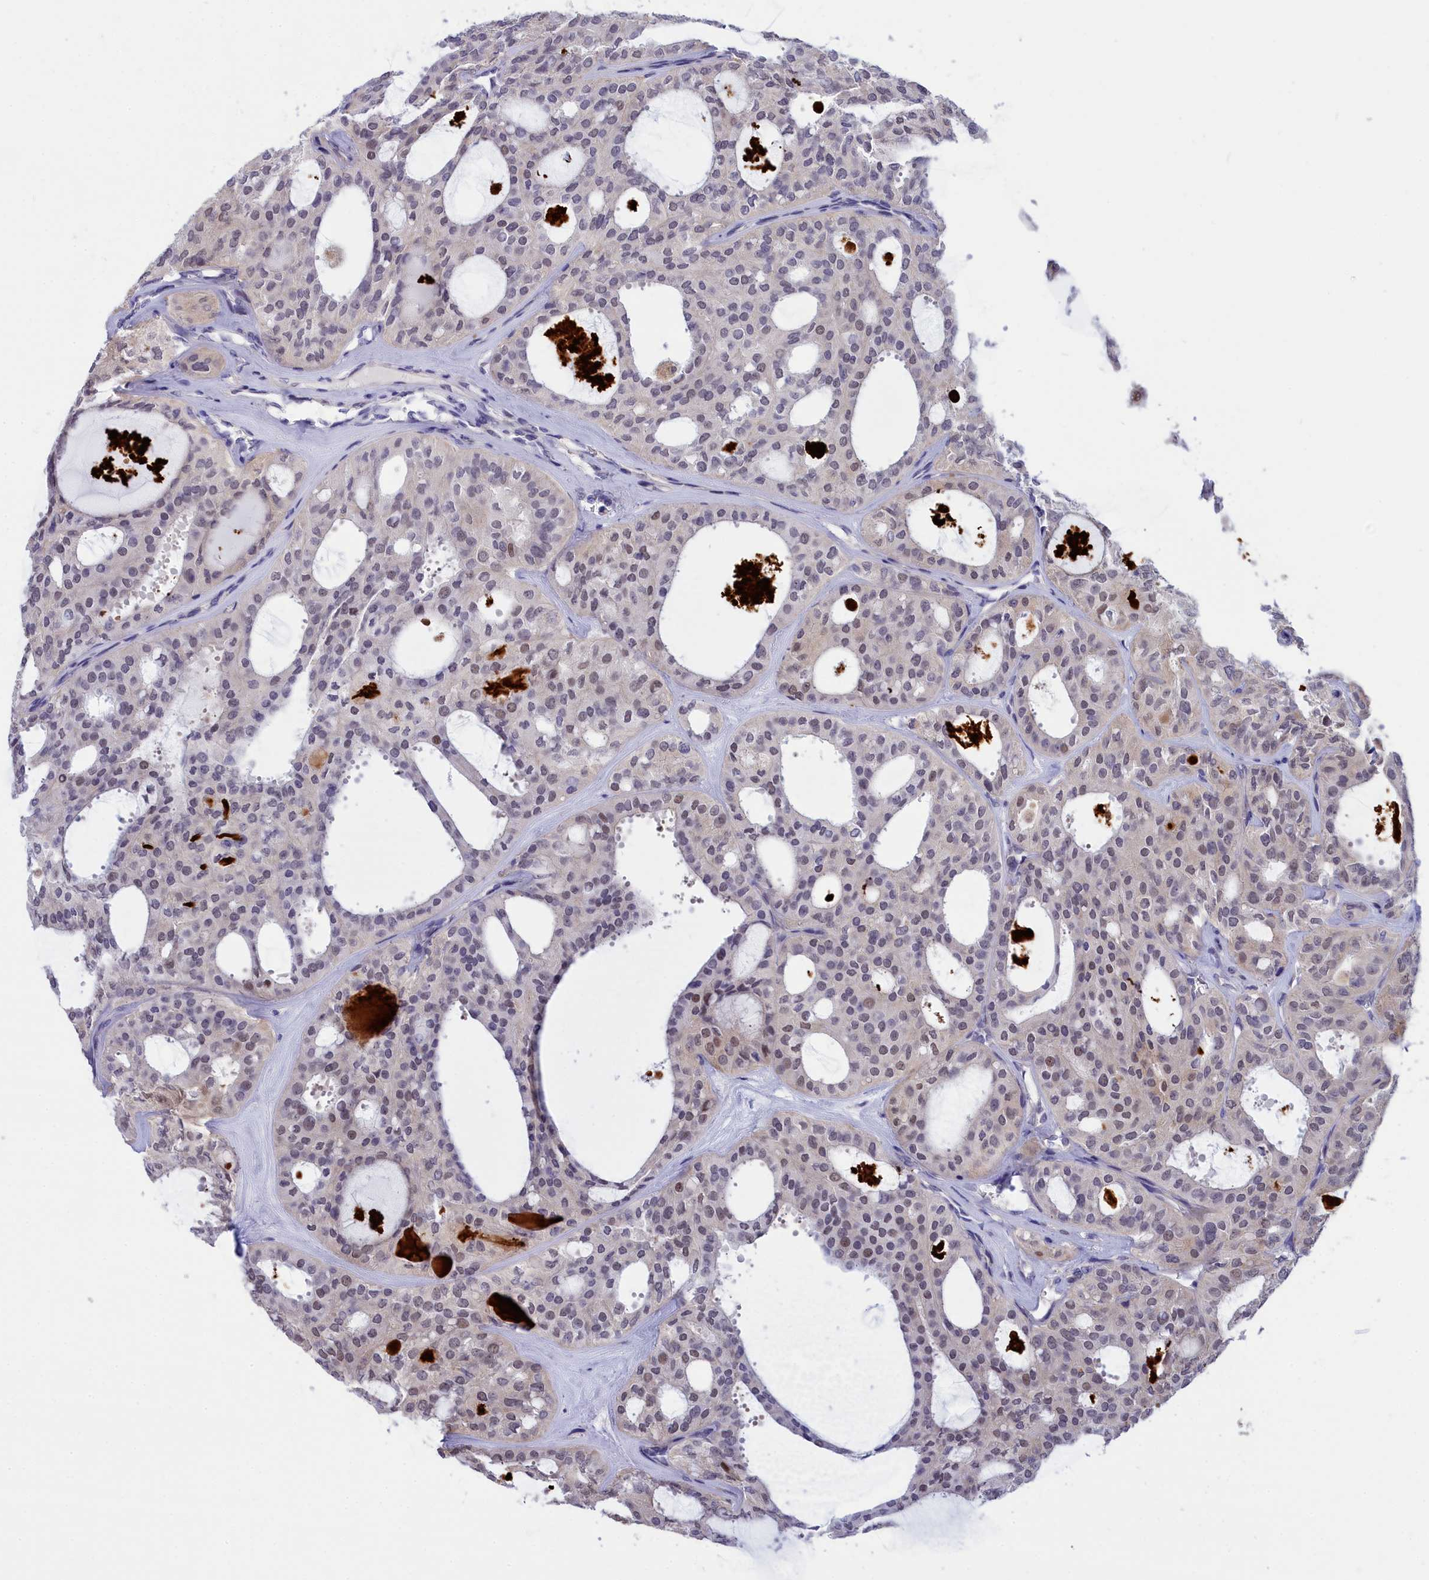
{"staining": {"intensity": "moderate", "quantity": "<25%", "location": "nuclear"}, "tissue": "thyroid cancer", "cell_type": "Tumor cells", "image_type": "cancer", "snomed": [{"axis": "morphology", "description": "Follicular adenoma carcinoma, NOS"}, {"axis": "topography", "description": "Thyroid gland"}], "caption": "Thyroid cancer (follicular adenoma carcinoma) stained for a protein shows moderate nuclear positivity in tumor cells.", "gene": "KCTD14", "patient": {"sex": "male", "age": 75}}